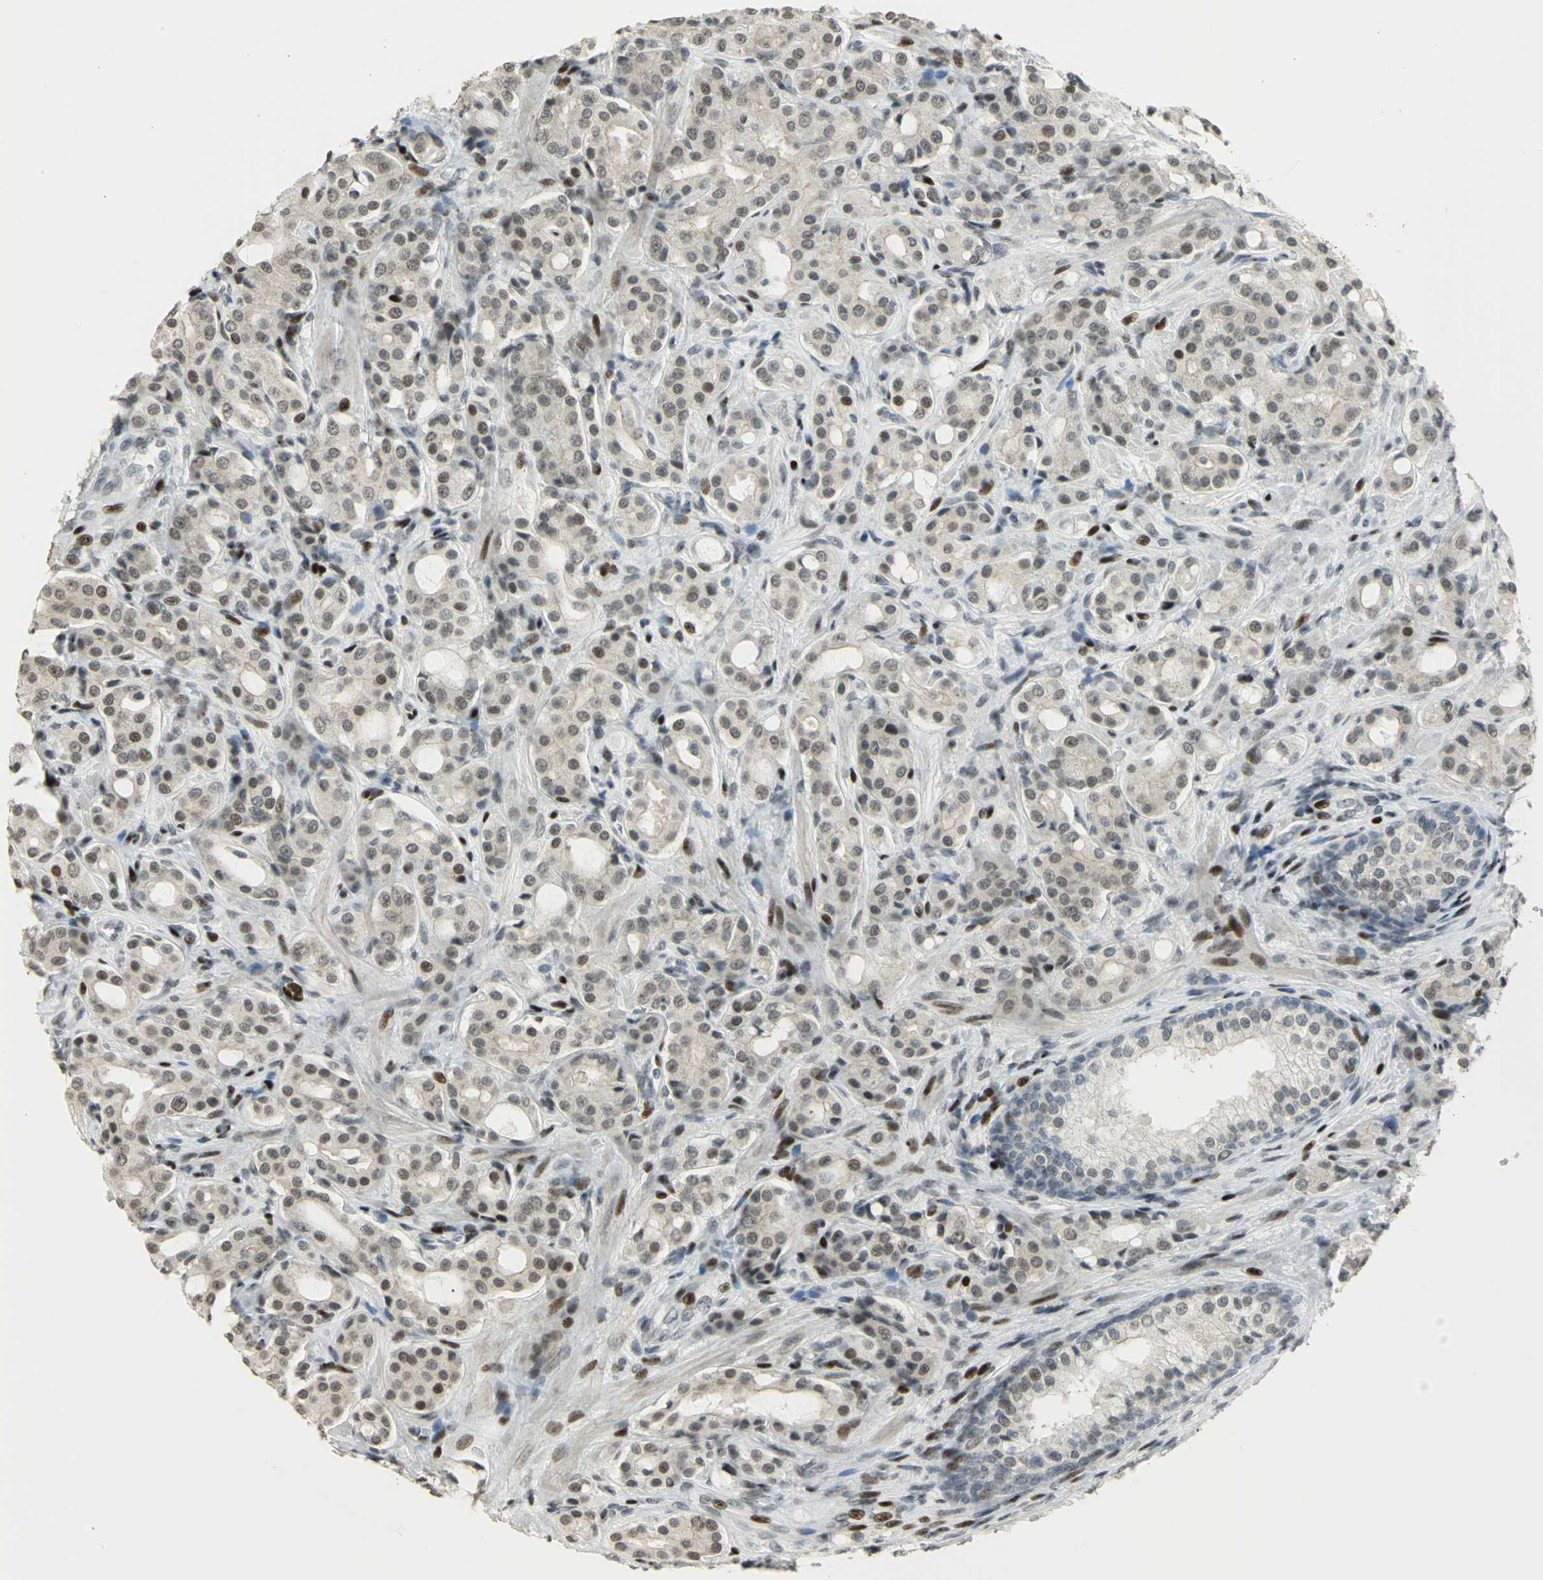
{"staining": {"intensity": "weak", "quantity": "<25%", "location": "nuclear"}, "tissue": "prostate cancer", "cell_type": "Tumor cells", "image_type": "cancer", "snomed": [{"axis": "morphology", "description": "Adenocarcinoma, High grade"}, {"axis": "topography", "description": "Prostate"}], "caption": "This photomicrograph is of prostate adenocarcinoma (high-grade) stained with IHC to label a protein in brown with the nuclei are counter-stained blue. There is no staining in tumor cells. (Stains: DAB IHC with hematoxylin counter stain, Microscopy: brightfield microscopy at high magnification).", "gene": "KDM1A", "patient": {"sex": "male", "age": 72}}